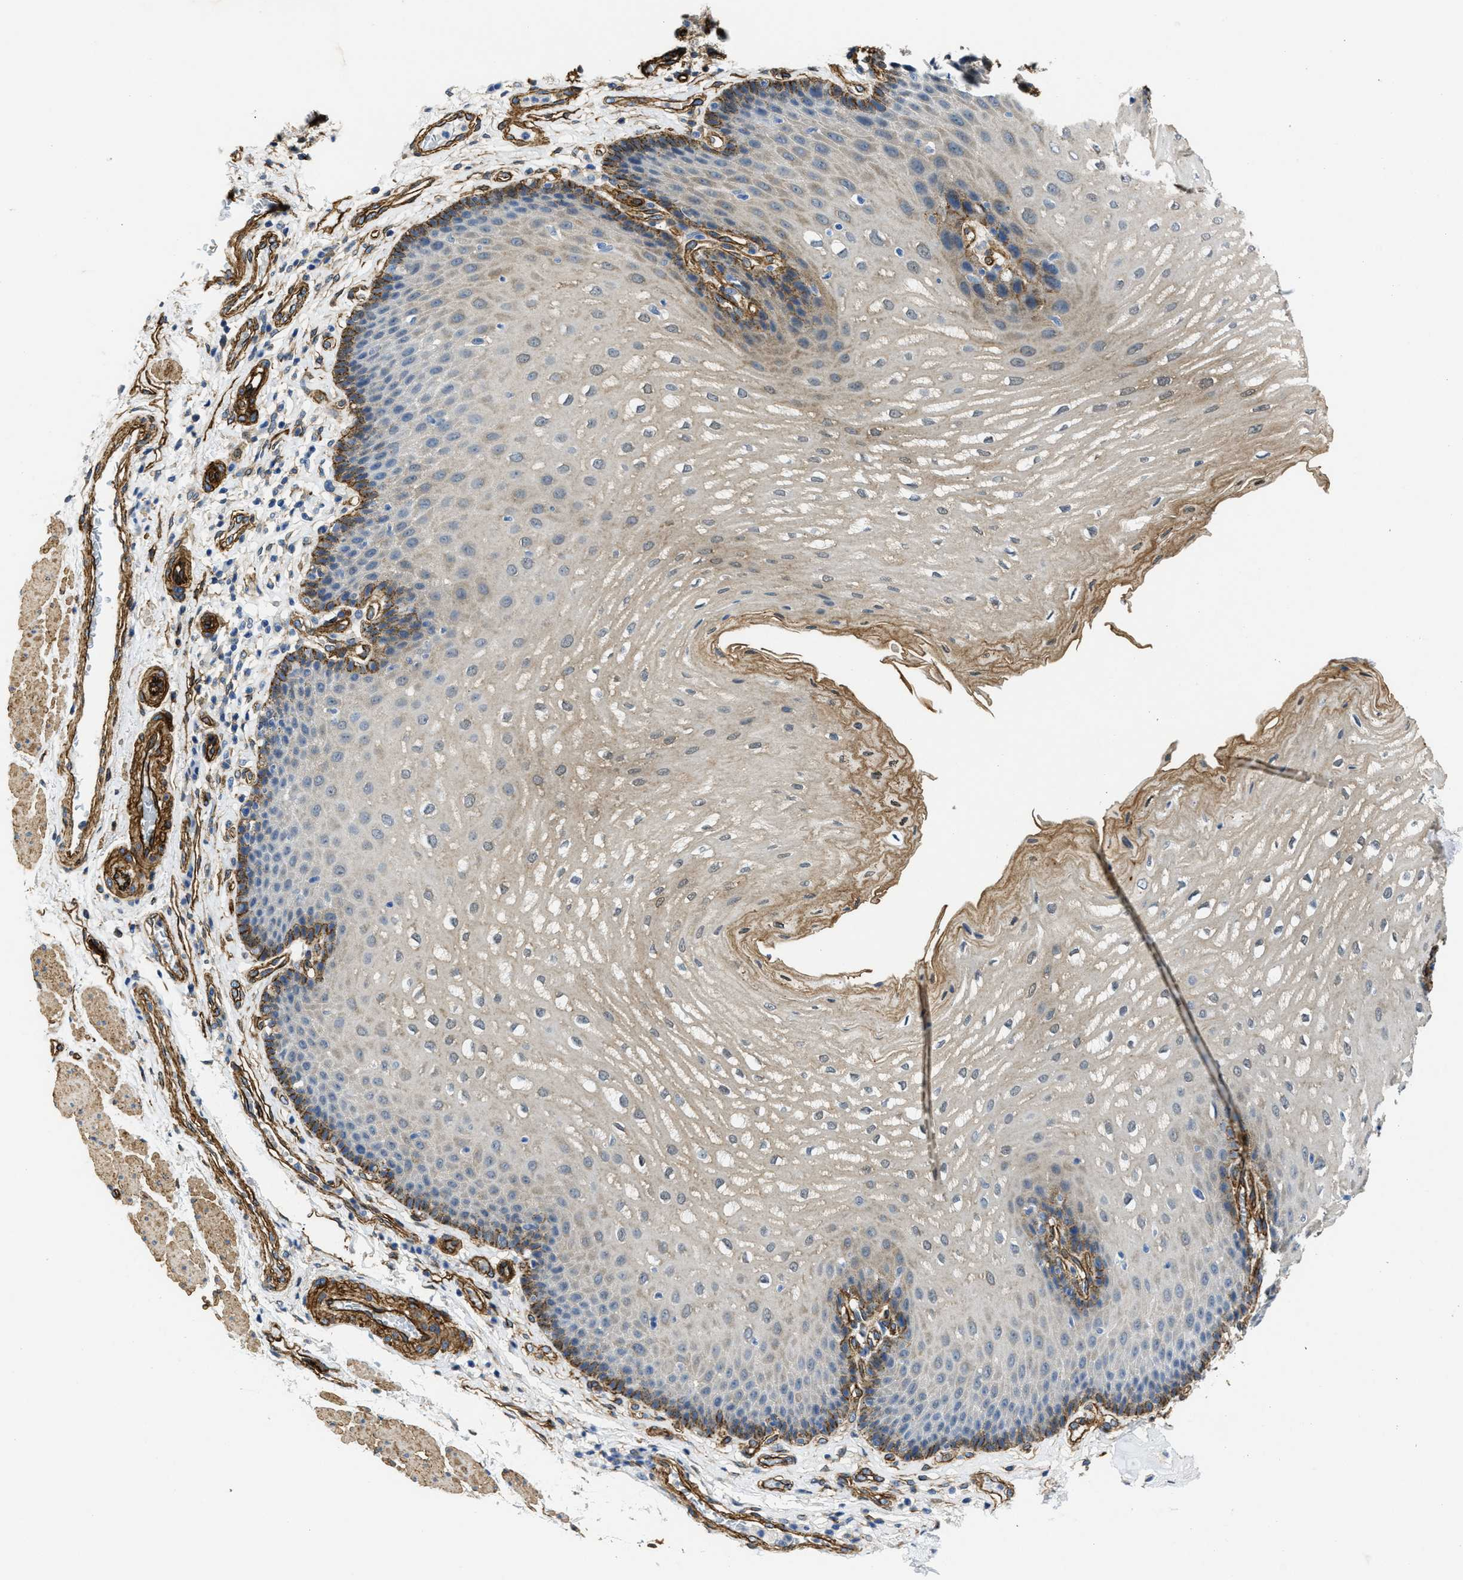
{"staining": {"intensity": "moderate", "quantity": "<25%", "location": "cytoplasmic/membranous"}, "tissue": "esophagus", "cell_type": "Squamous epithelial cells", "image_type": "normal", "snomed": [{"axis": "morphology", "description": "Normal tissue, NOS"}, {"axis": "topography", "description": "Esophagus"}], "caption": "Brown immunohistochemical staining in benign human esophagus exhibits moderate cytoplasmic/membranous staining in about <25% of squamous epithelial cells. (brown staining indicates protein expression, while blue staining denotes nuclei).", "gene": "NAB1", "patient": {"sex": "male", "age": 54}}